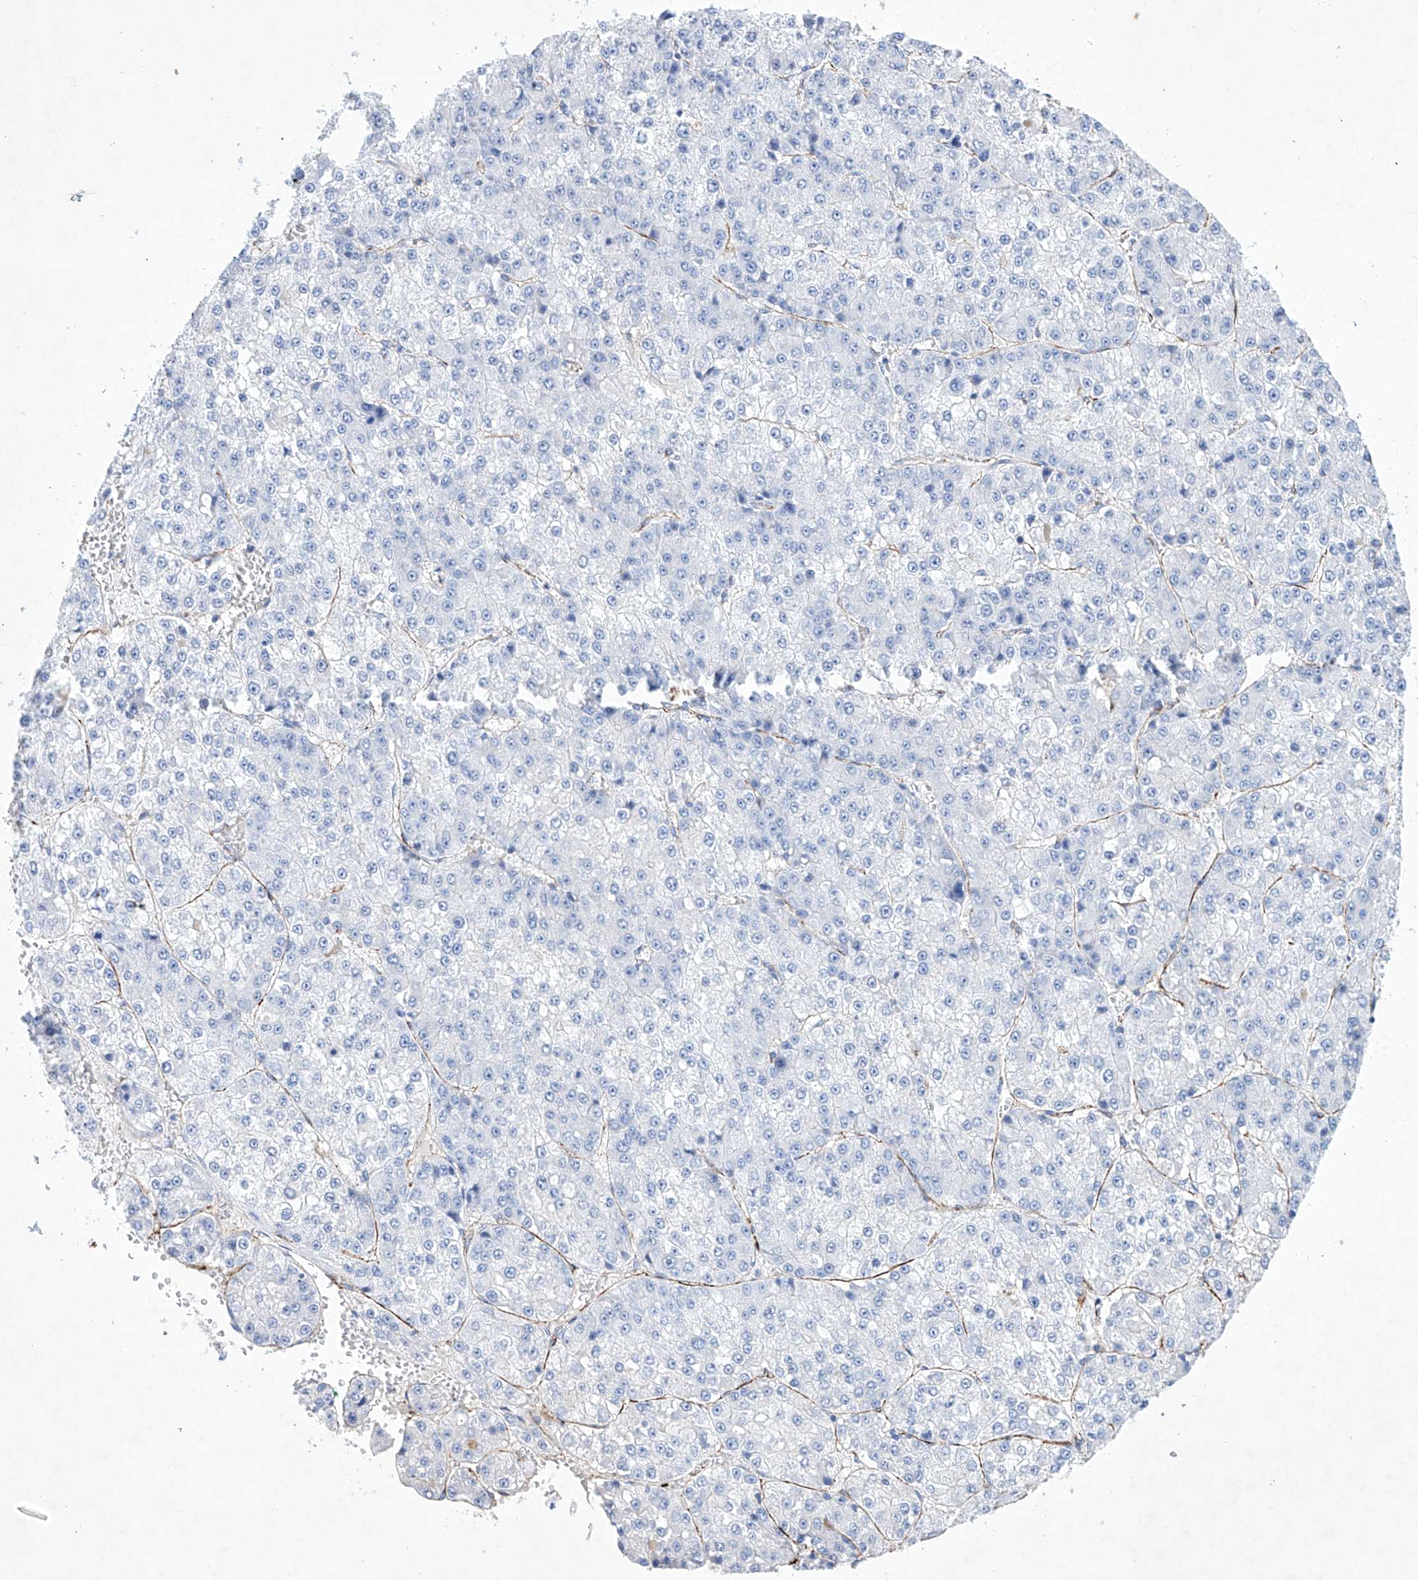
{"staining": {"intensity": "negative", "quantity": "none", "location": "none"}, "tissue": "liver cancer", "cell_type": "Tumor cells", "image_type": "cancer", "snomed": [{"axis": "morphology", "description": "Carcinoma, Hepatocellular, NOS"}, {"axis": "topography", "description": "Liver"}], "caption": "IHC of human liver hepatocellular carcinoma displays no staining in tumor cells.", "gene": "ETV7", "patient": {"sex": "female", "age": 73}}